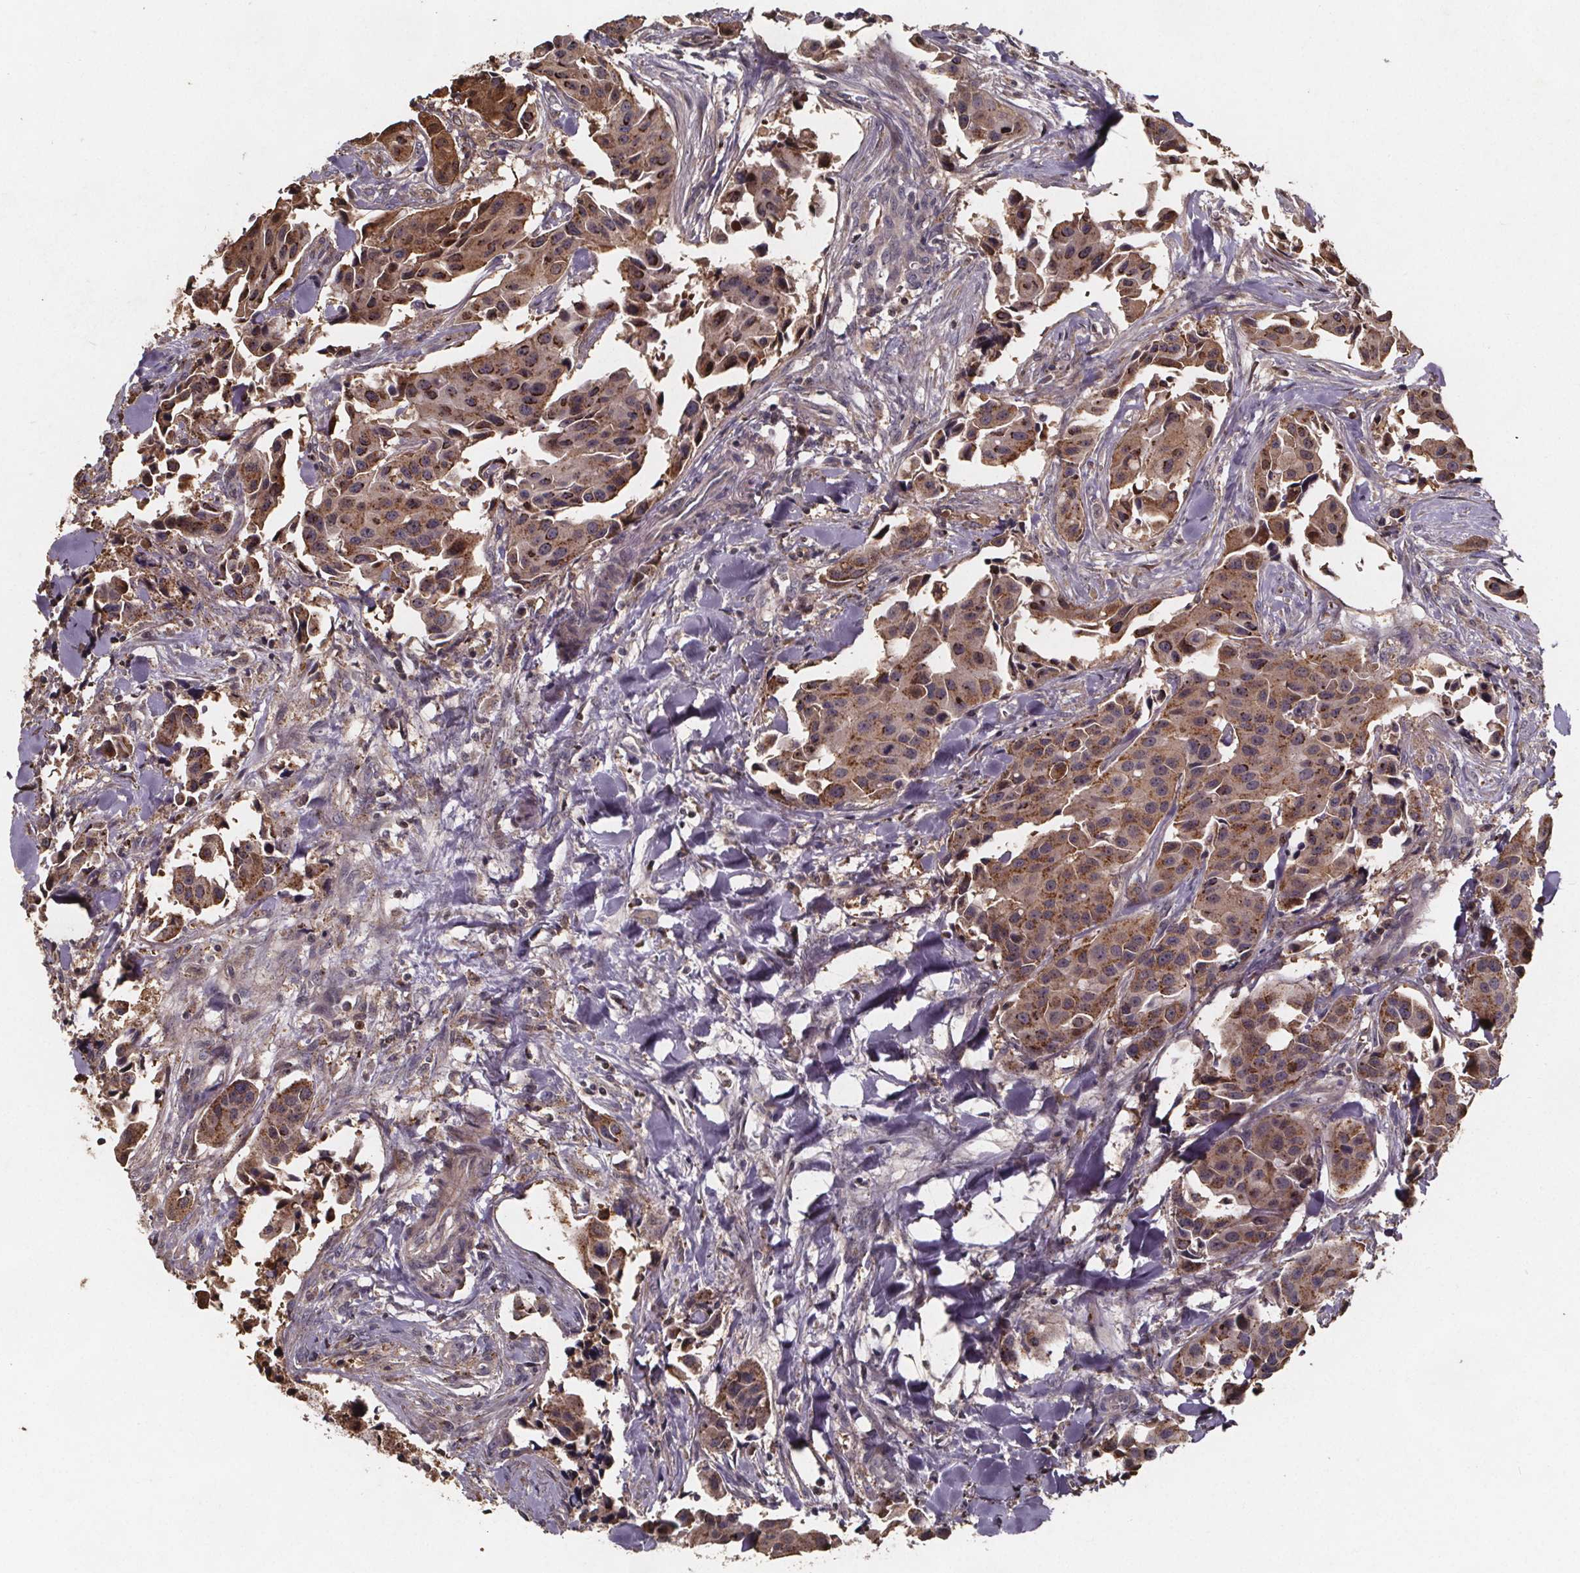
{"staining": {"intensity": "moderate", "quantity": "25%-75%", "location": "cytoplasmic/membranous,nuclear"}, "tissue": "head and neck cancer", "cell_type": "Tumor cells", "image_type": "cancer", "snomed": [{"axis": "morphology", "description": "Adenocarcinoma, NOS"}, {"axis": "topography", "description": "Head-Neck"}], "caption": "High-magnification brightfield microscopy of head and neck cancer (adenocarcinoma) stained with DAB (3,3'-diaminobenzidine) (brown) and counterstained with hematoxylin (blue). tumor cells exhibit moderate cytoplasmic/membranous and nuclear positivity is seen in about25%-75% of cells. Nuclei are stained in blue.", "gene": "ZNF879", "patient": {"sex": "male", "age": 76}}